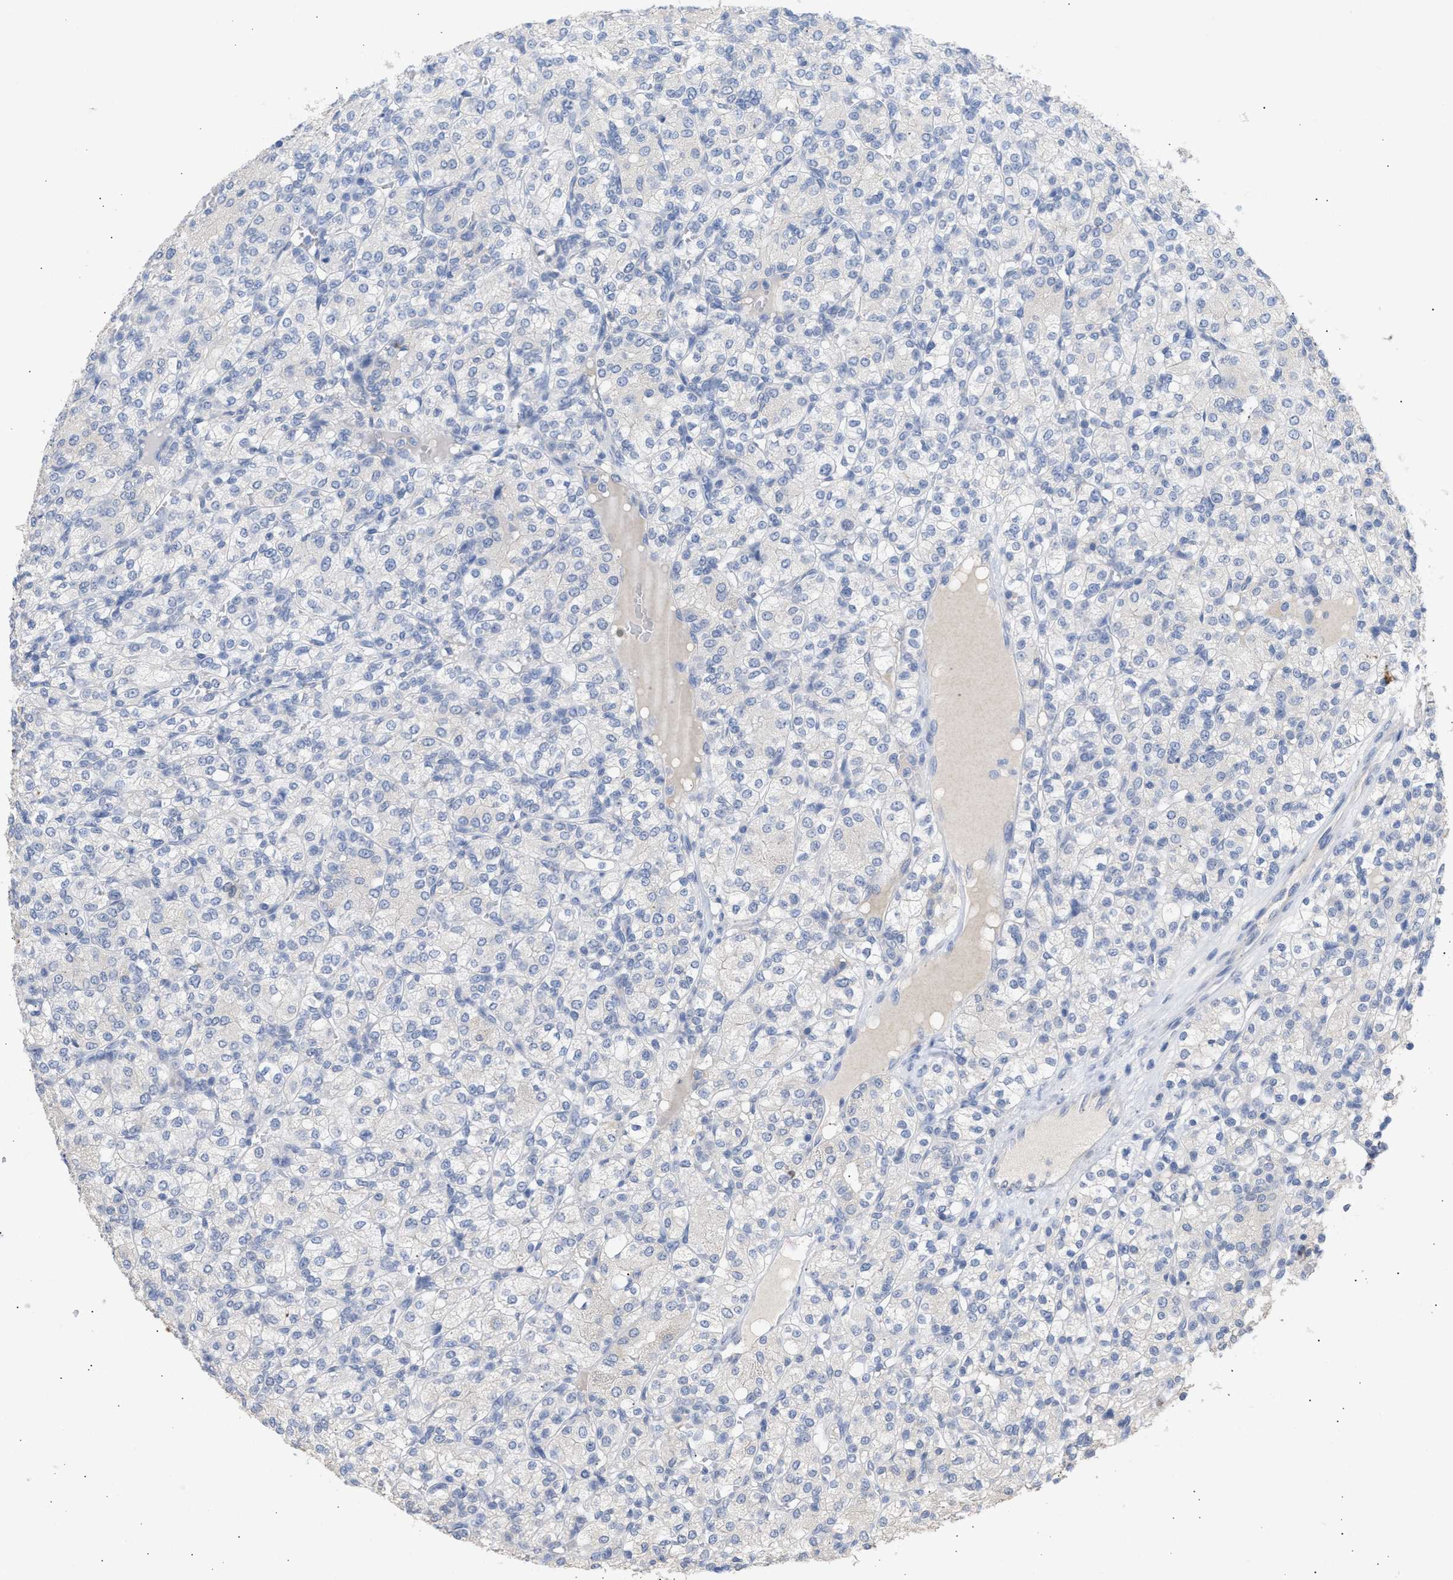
{"staining": {"intensity": "negative", "quantity": "none", "location": "none"}, "tissue": "renal cancer", "cell_type": "Tumor cells", "image_type": "cancer", "snomed": [{"axis": "morphology", "description": "Adenocarcinoma, NOS"}, {"axis": "topography", "description": "Kidney"}], "caption": "The IHC histopathology image has no significant expression in tumor cells of renal adenocarcinoma tissue. (DAB immunohistochemistry (IHC), high magnification).", "gene": "SELENOM", "patient": {"sex": "male", "age": 77}}